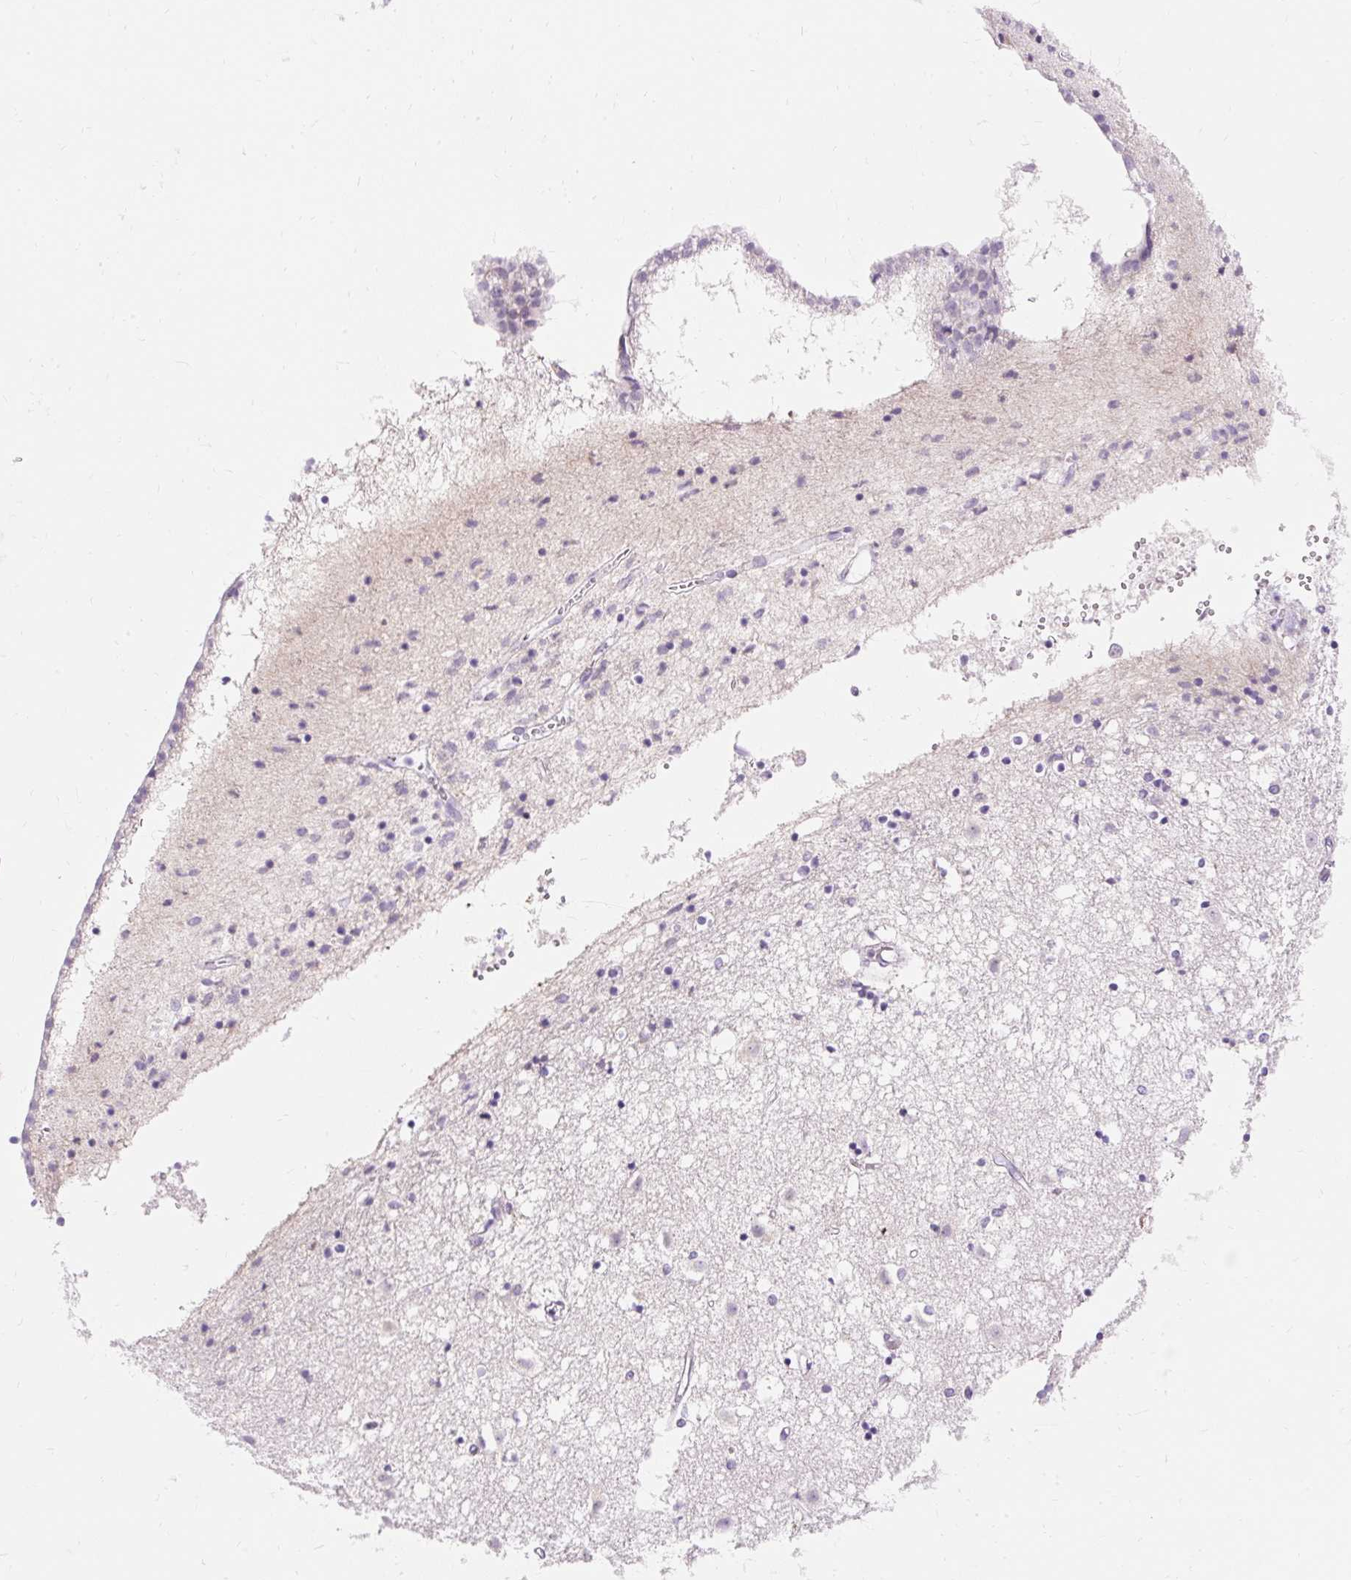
{"staining": {"intensity": "negative", "quantity": "none", "location": "none"}, "tissue": "caudate", "cell_type": "Glial cells", "image_type": "normal", "snomed": [{"axis": "morphology", "description": "Normal tissue, NOS"}, {"axis": "topography", "description": "Lateral ventricle wall"}], "caption": "A photomicrograph of human caudate is negative for staining in glial cells. (DAB immunohistochemistry (IHC), high magnification).", "gene": "TMEM150C", "patient": {"sex": "male", "age": 70}}